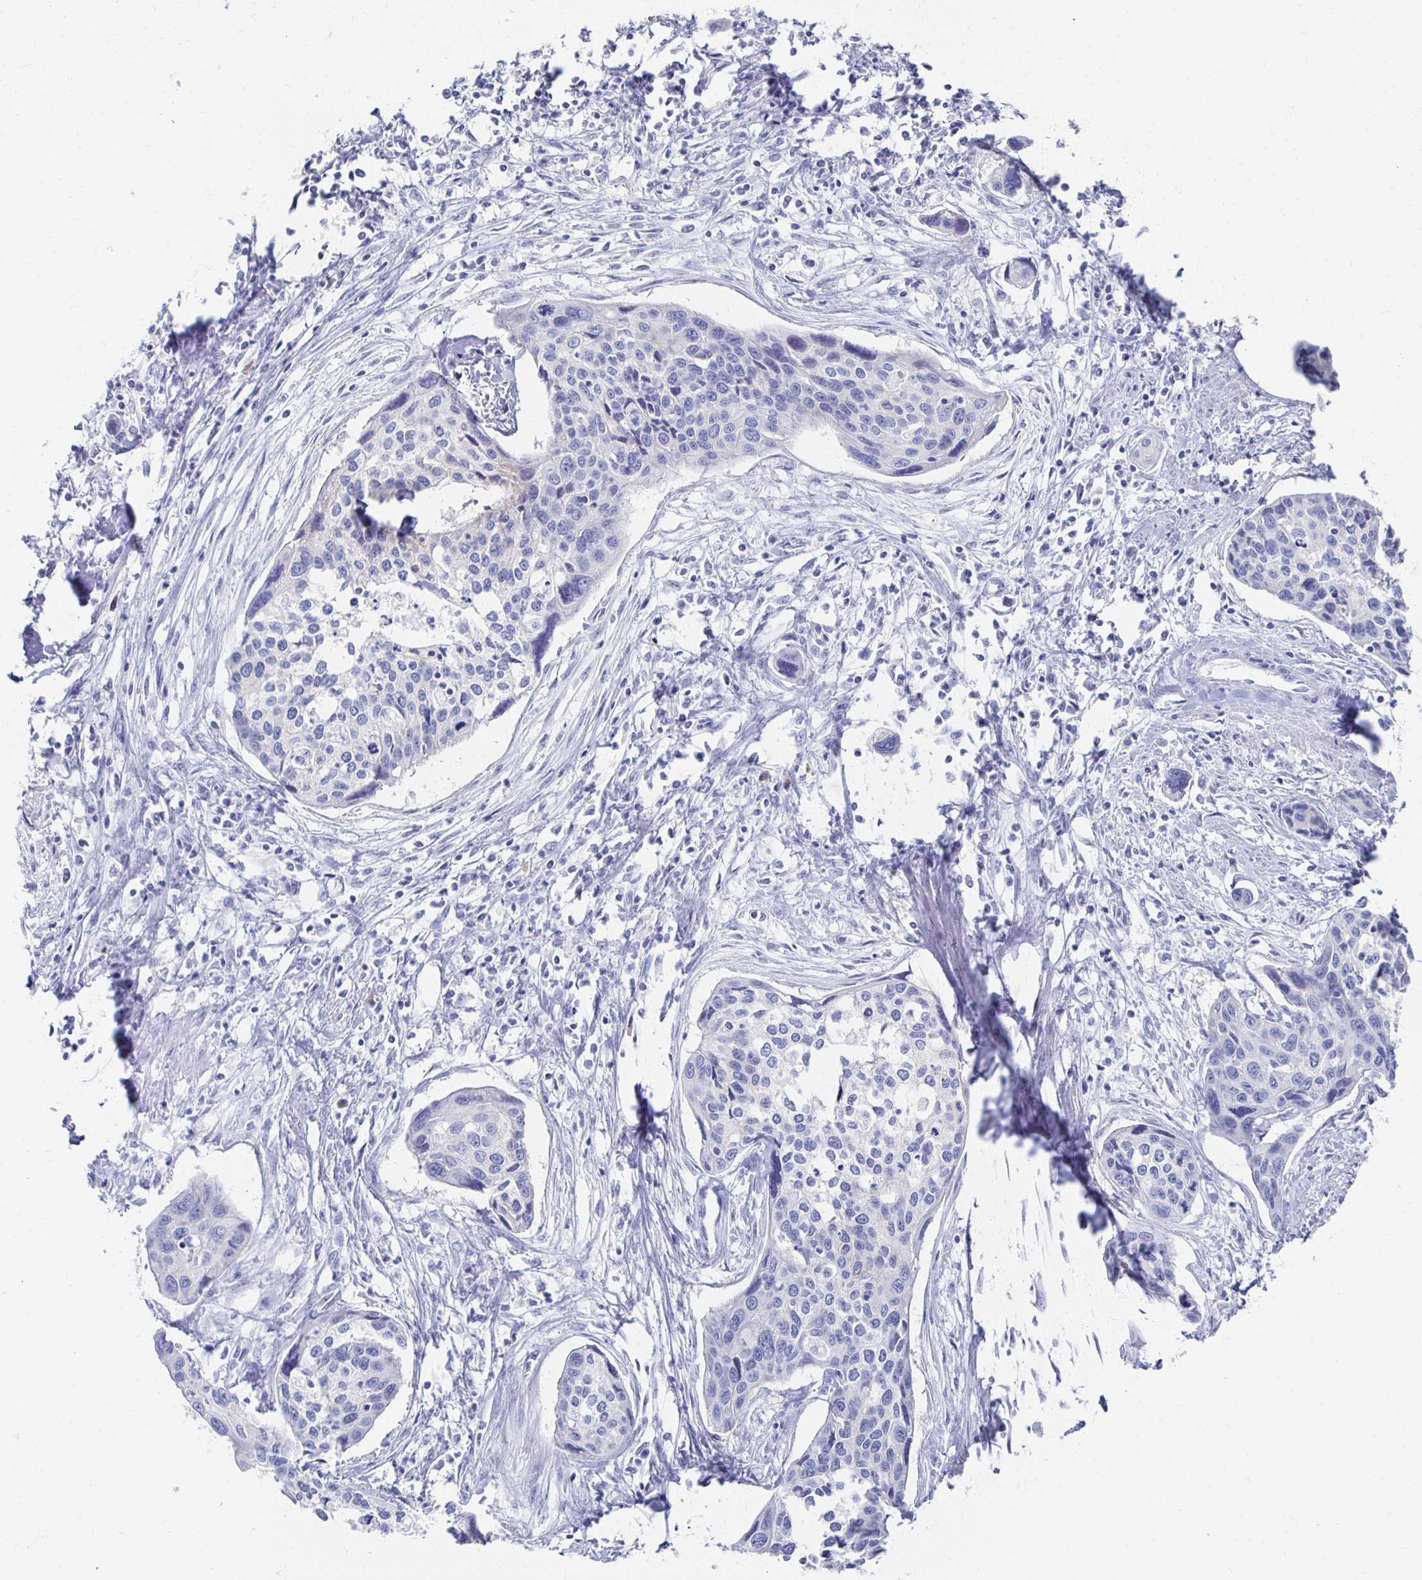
{"staining": {"intensity": "negative", "quantity": "none", "location": "none"}, "tissue": "cervical cancer", "cell_type": "Tumor cells", "image_type": "cancer", "snomed": [{"axis": "morphology", "description": "Squamous cell carcinoma, NOS"}, {"axis": "topography", "description": "Cervix"}], "caption": "IHC micrograph of human squamous cell carcinoma (cervical) stained for a protein (brown), which displays no staining in tumor cells.", "gene": "PRDM7", "patient": {"sex": "female", "age": 31}}